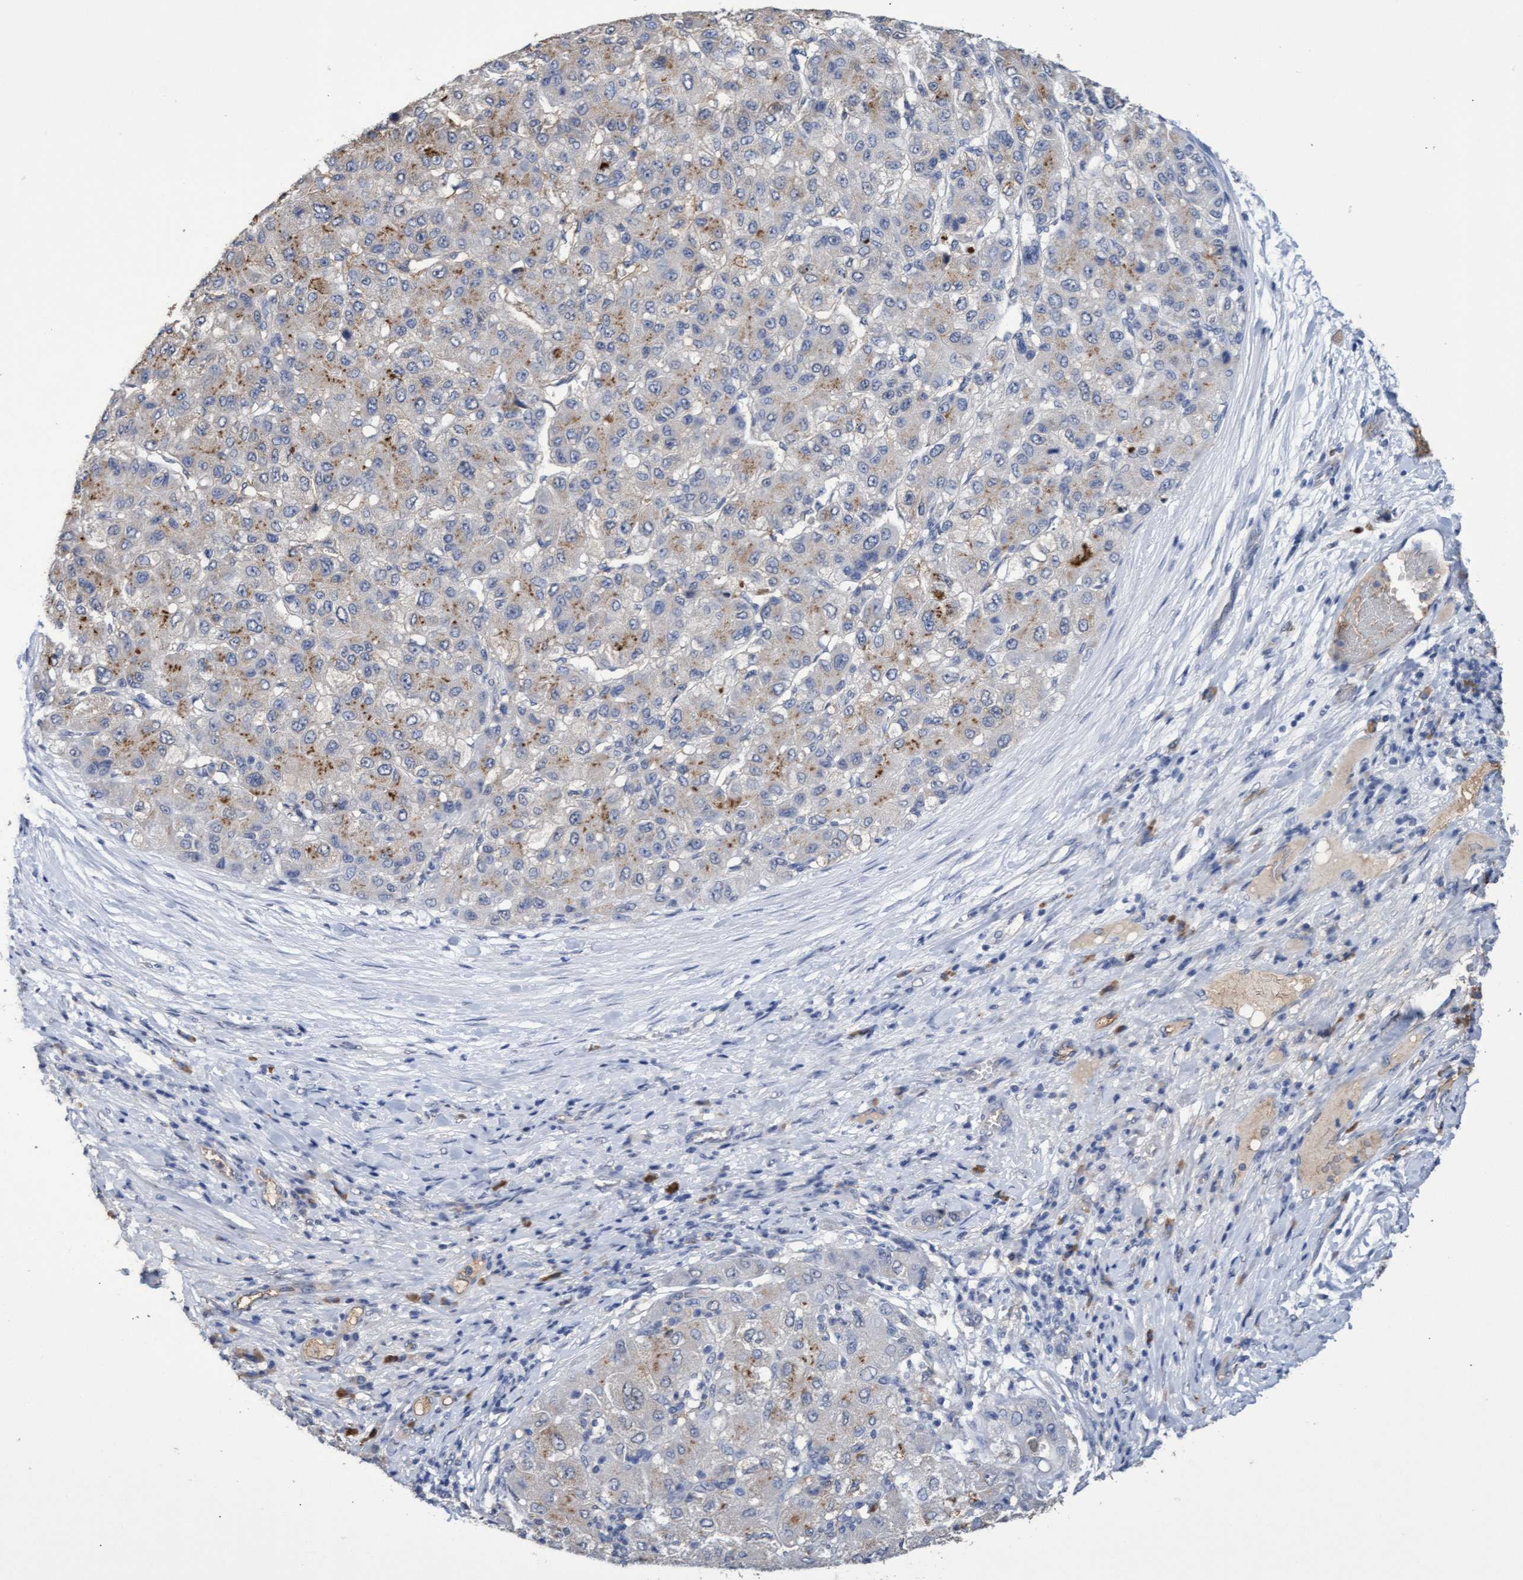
{"staining": {"intensity": "moderate", "quantity": "<25%", "location": "cytoplasmic/membranous"}, "tissue": "liver cancer", "cell_type": "Tumor cells", "image_type": "cancer", "snomed": [{"axis": "morphology", "description": "Carcinoma, Hepatocellular, NOS"}, {"axis": "topography", "description": "Liver"}], "caption": "Immunohistochemical staining of hepatocellular carcinoma (liver) shows low levels of moderate cytoplasmic/membranous expression in about <25% of tumor cells. The protein is stained brown, and the nuclei are stained in blue (DAB (3,3'-diaminobenzidine) IHC with brightfield microscopy, high magnification).", "gene": "GPR39", "patient": {"sex": "male", "age": 80}}